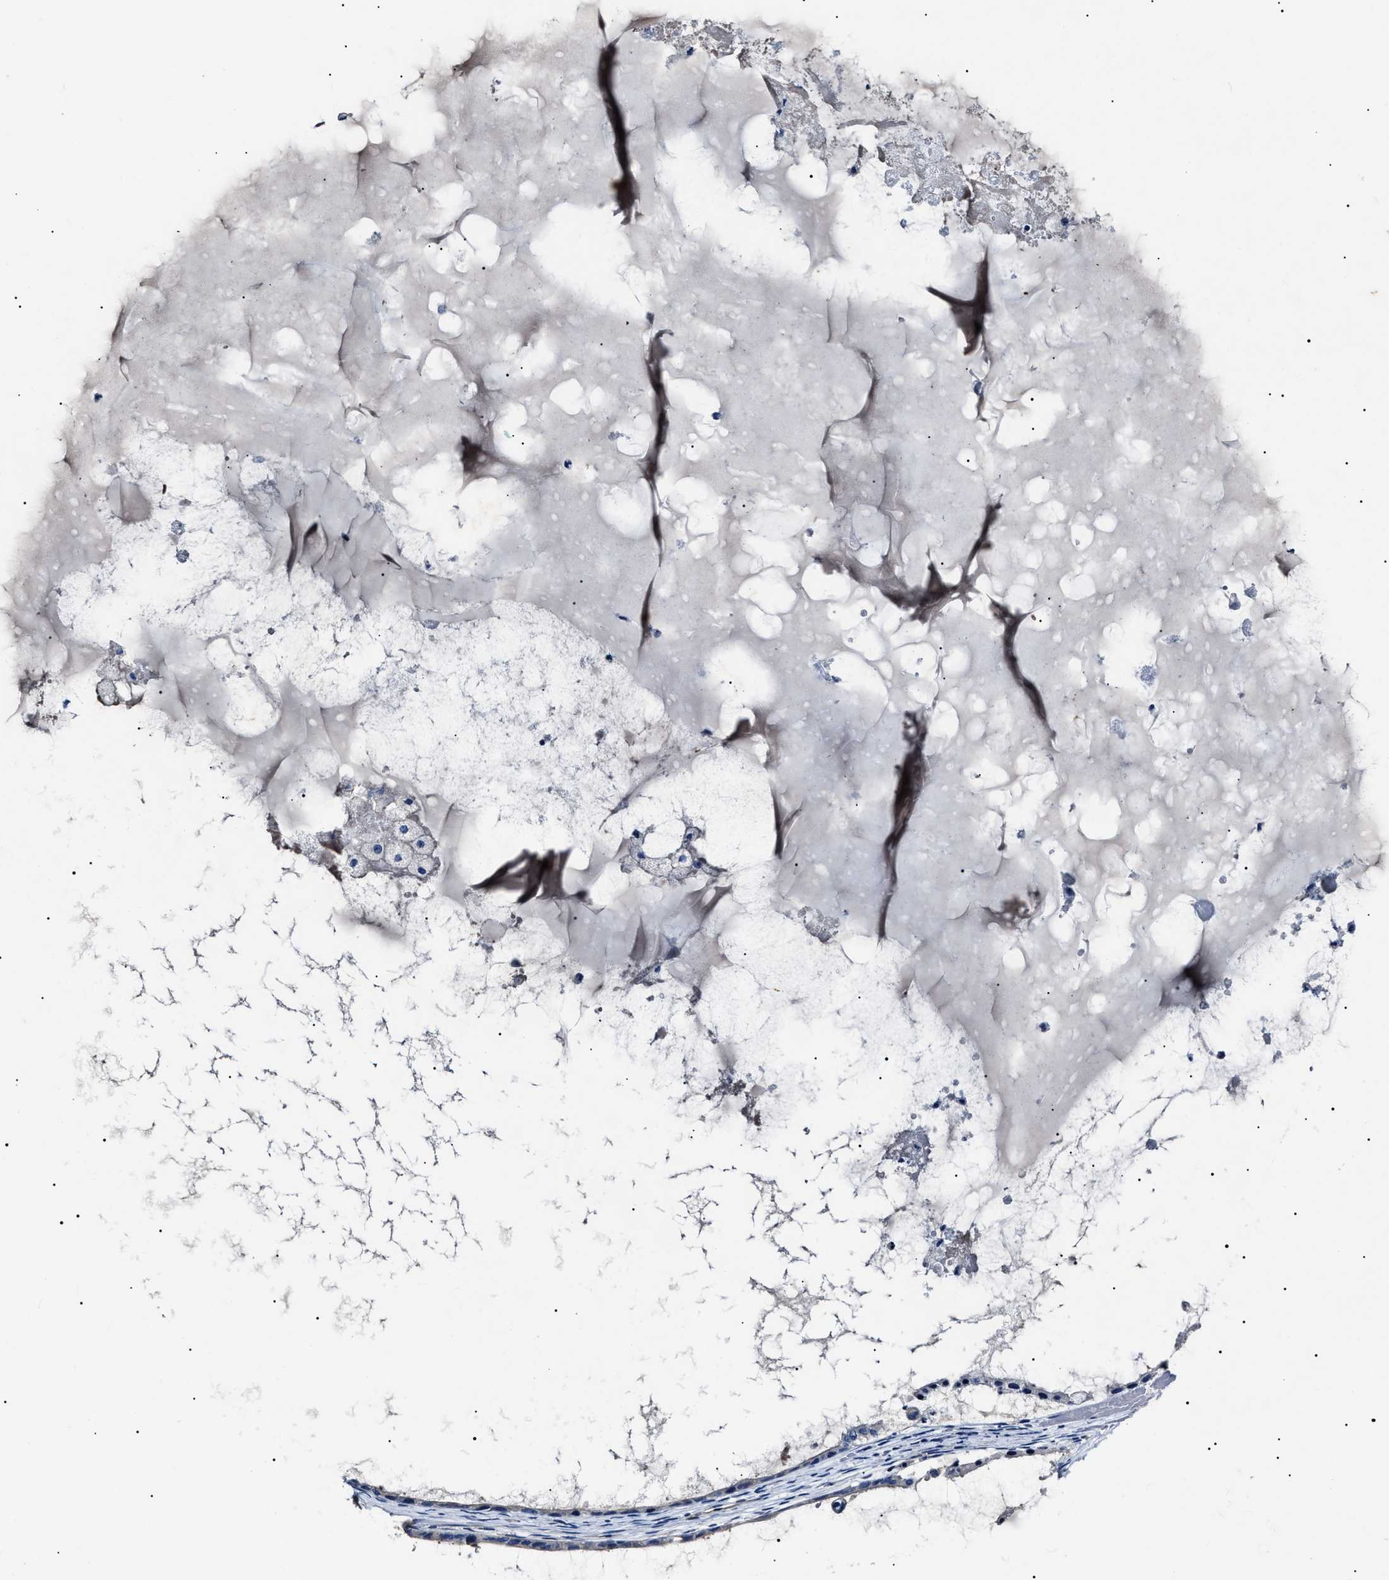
{"staining": {"intensity": "negative", "quantity": "none", "location": "none"}, "tissue": "ovarian cancer", "cell_type": "Tumor cells", "image_type": "cancer", "snomed": [{"axis": "morphology", "description": "Cystadenocarcinoma, mucinous, NOS"}, {"axis": "topography", "description": "Ovary"}], "caption": "Immunohistochemistry of ovarian cancer exhibits no positivity in tumor cells.", "gene": "KLHL42", "patient": {"sex": "female", "age": 80}}